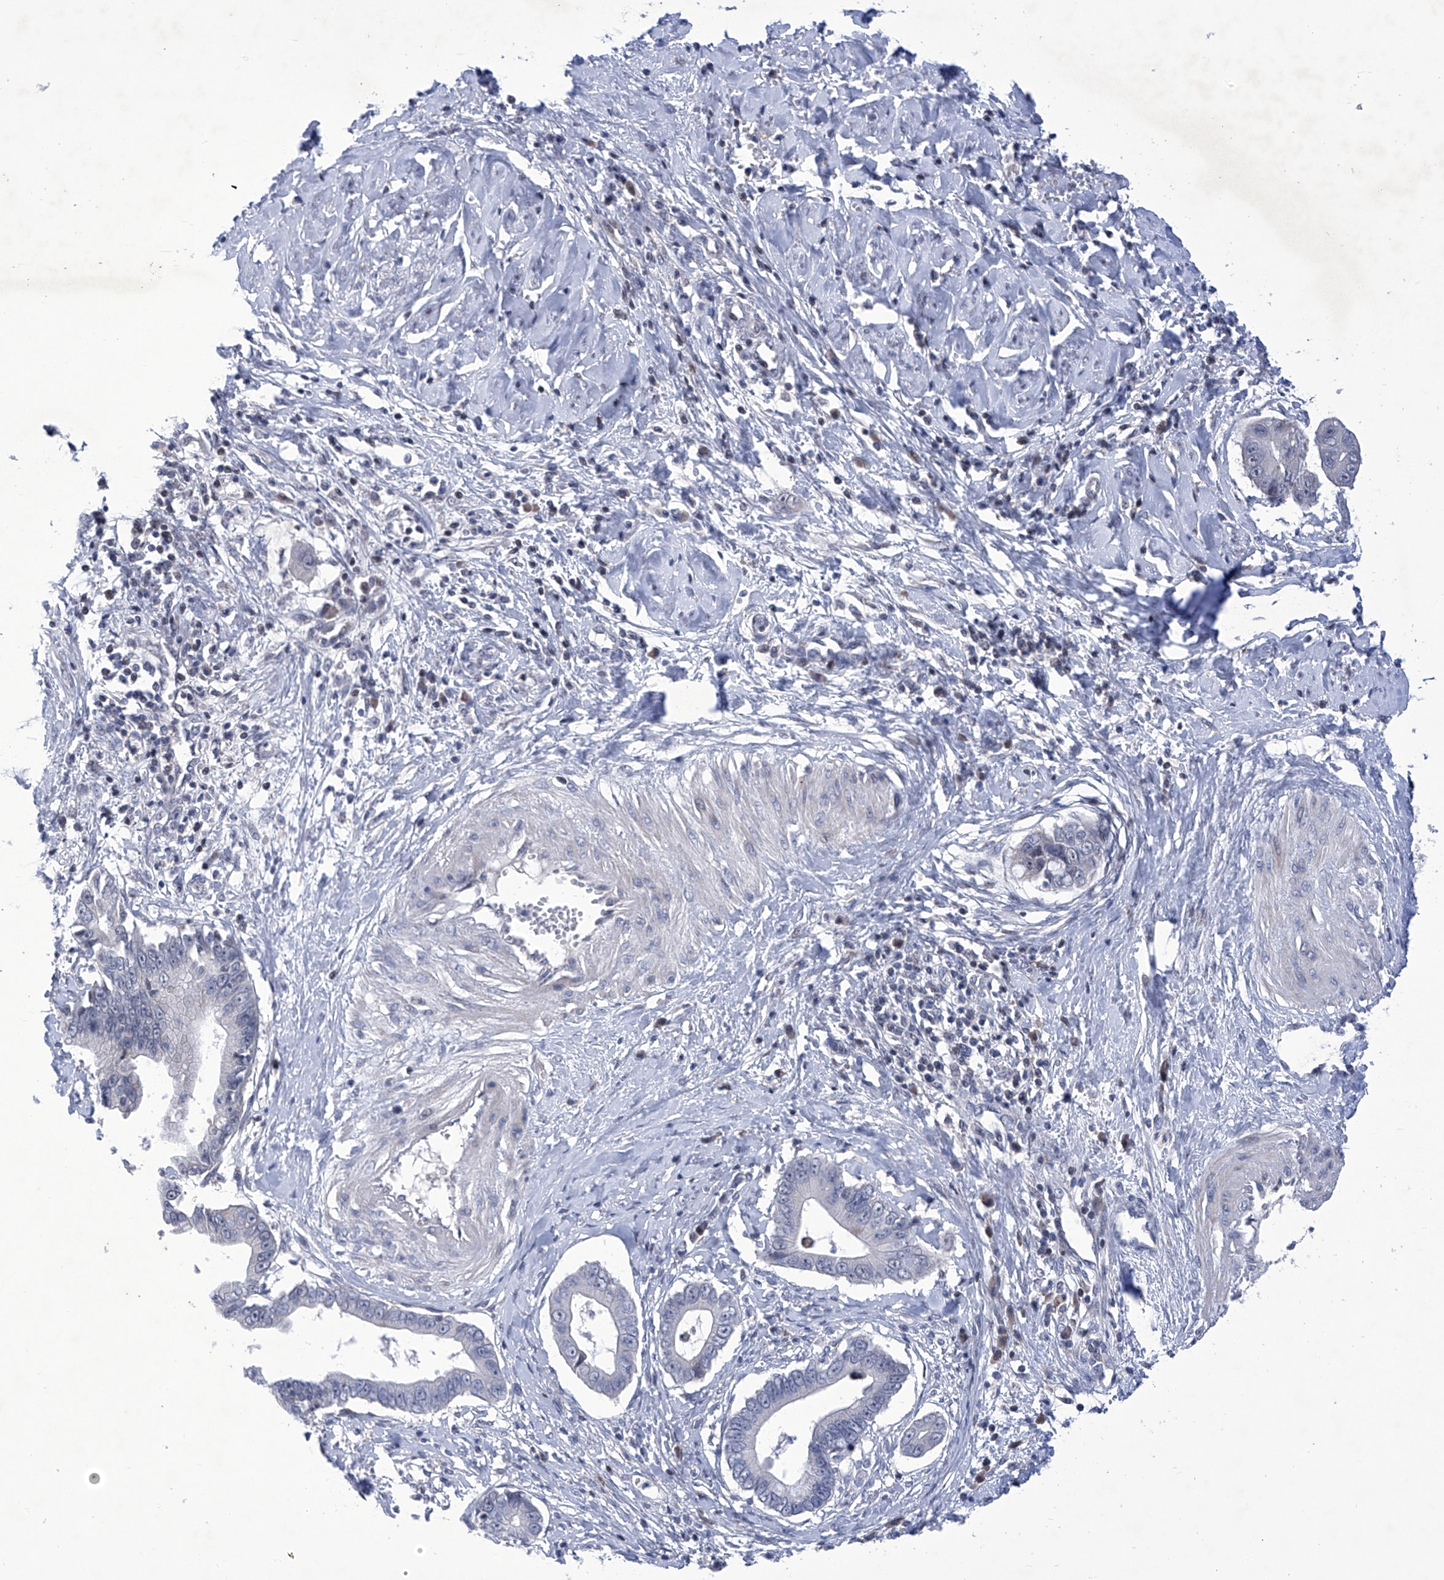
{"staining": {"intensity": "negative", "quantity": "none", "location": "none"}, "tissue": "cervical cancer", "cell_type": "Tumor cells", "image_type": "cancer", "snomed": [{"axis": "morphology", "description": "Adenocarcinoma, NOS"}, {"axis": "topography", "description": "Cervix"}], "caption": "Immunohistochemical staining of cervical cancer (adenocarcinoma) demonstrates no significant positivity in tumor cells.", "gene": "NUFIP1", "patient": {"sex": "female", "age": 44}}